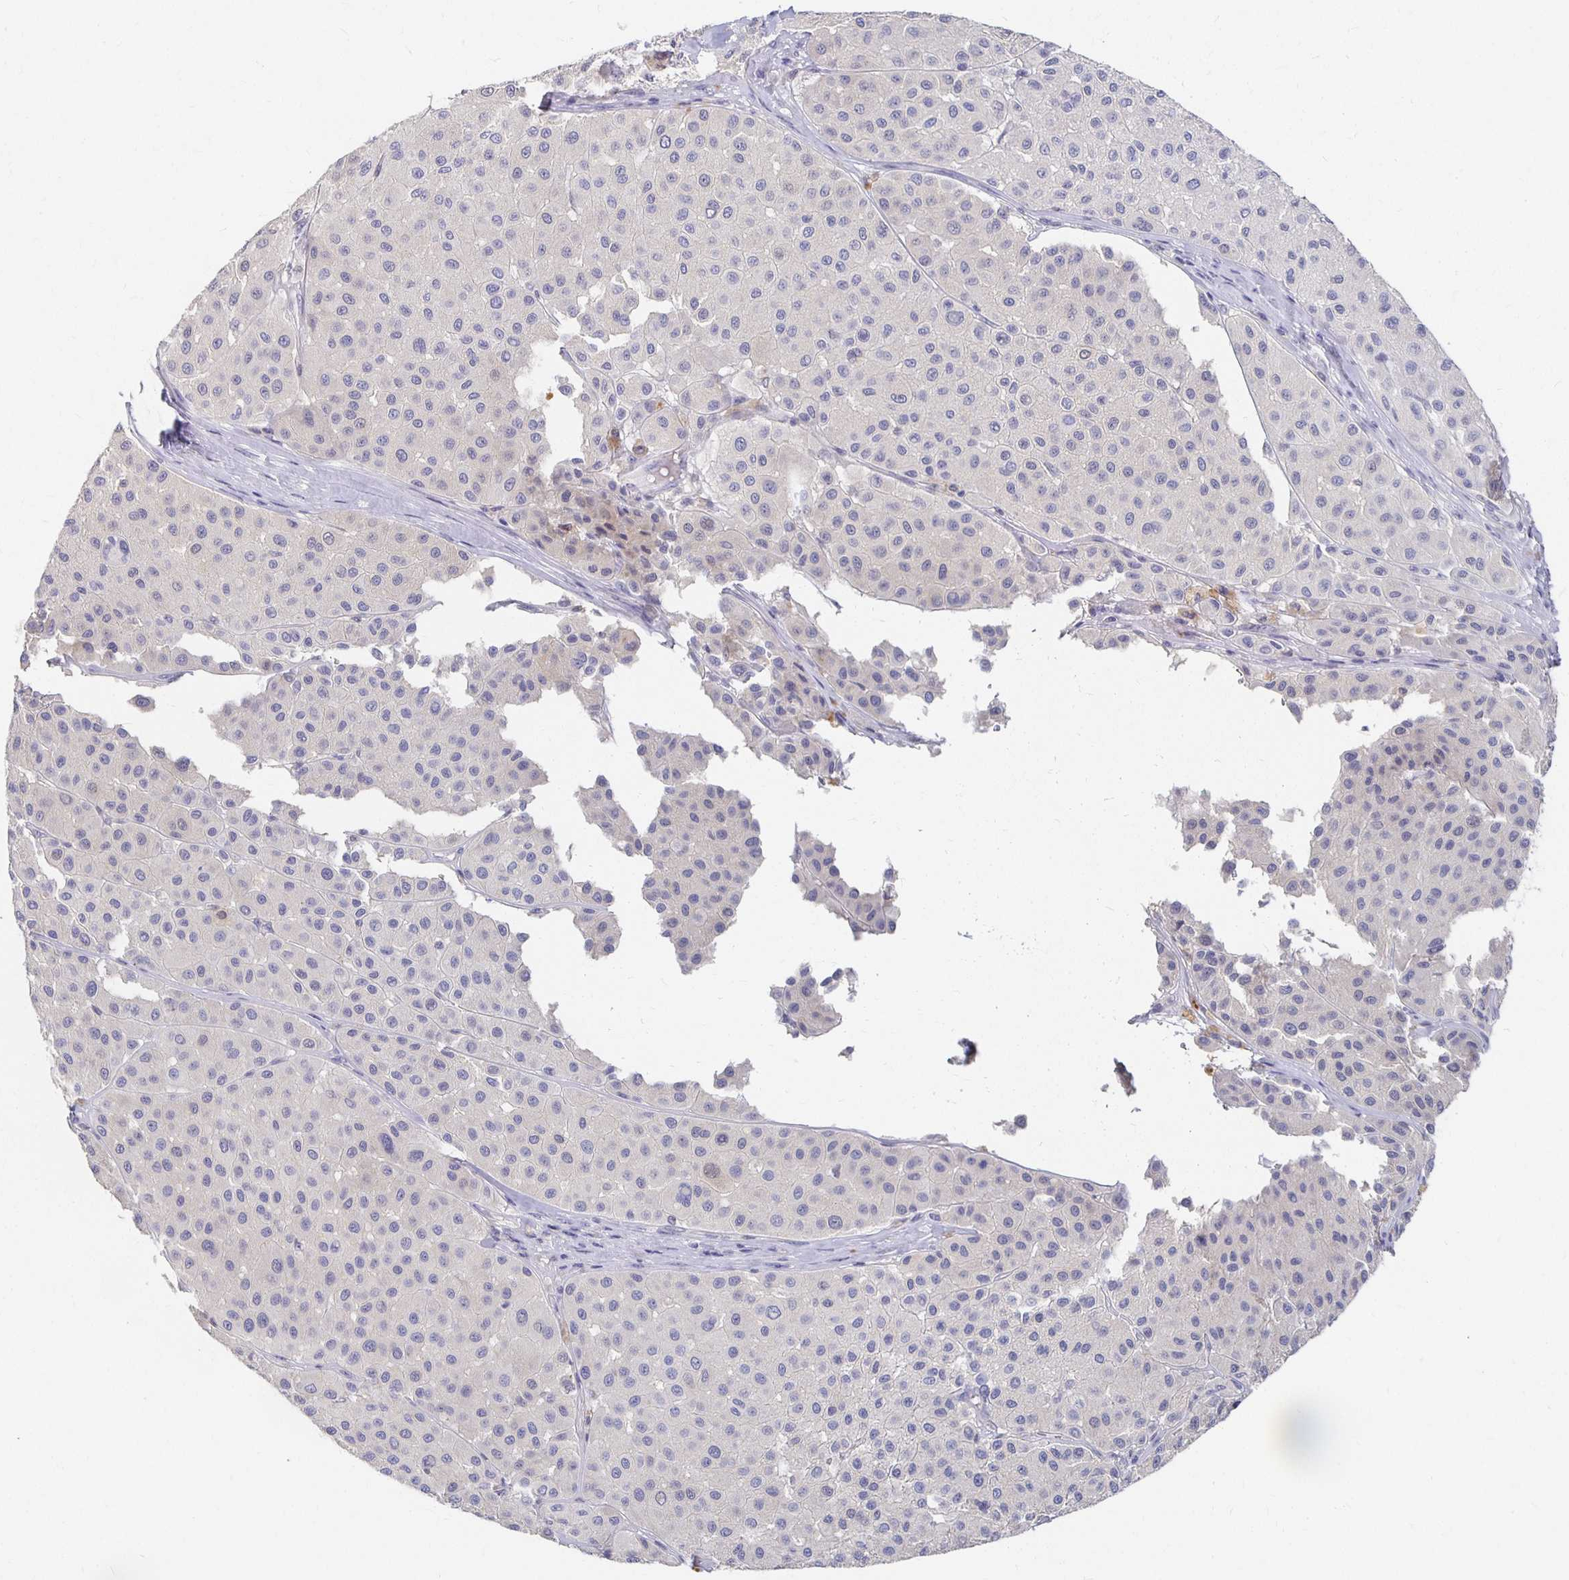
{"staining": {"intensity": "negative", "quantity": "none", "location": "none"}, "tissue": "melanoma", "cell_type": "Tumor cells", "image_type": "cancer", "snomed": [{"axis": "morphology", "description": "Malignant melanoma, Metastatic site"}, {"axis": "topography", "description": "Smooth muscle"}], "caption": "Tumor cells show no significant protein staining in malignant melanoma (metastatic site).", "gene": "FKRP", "patient": {"sex": "male", "age": 41}}